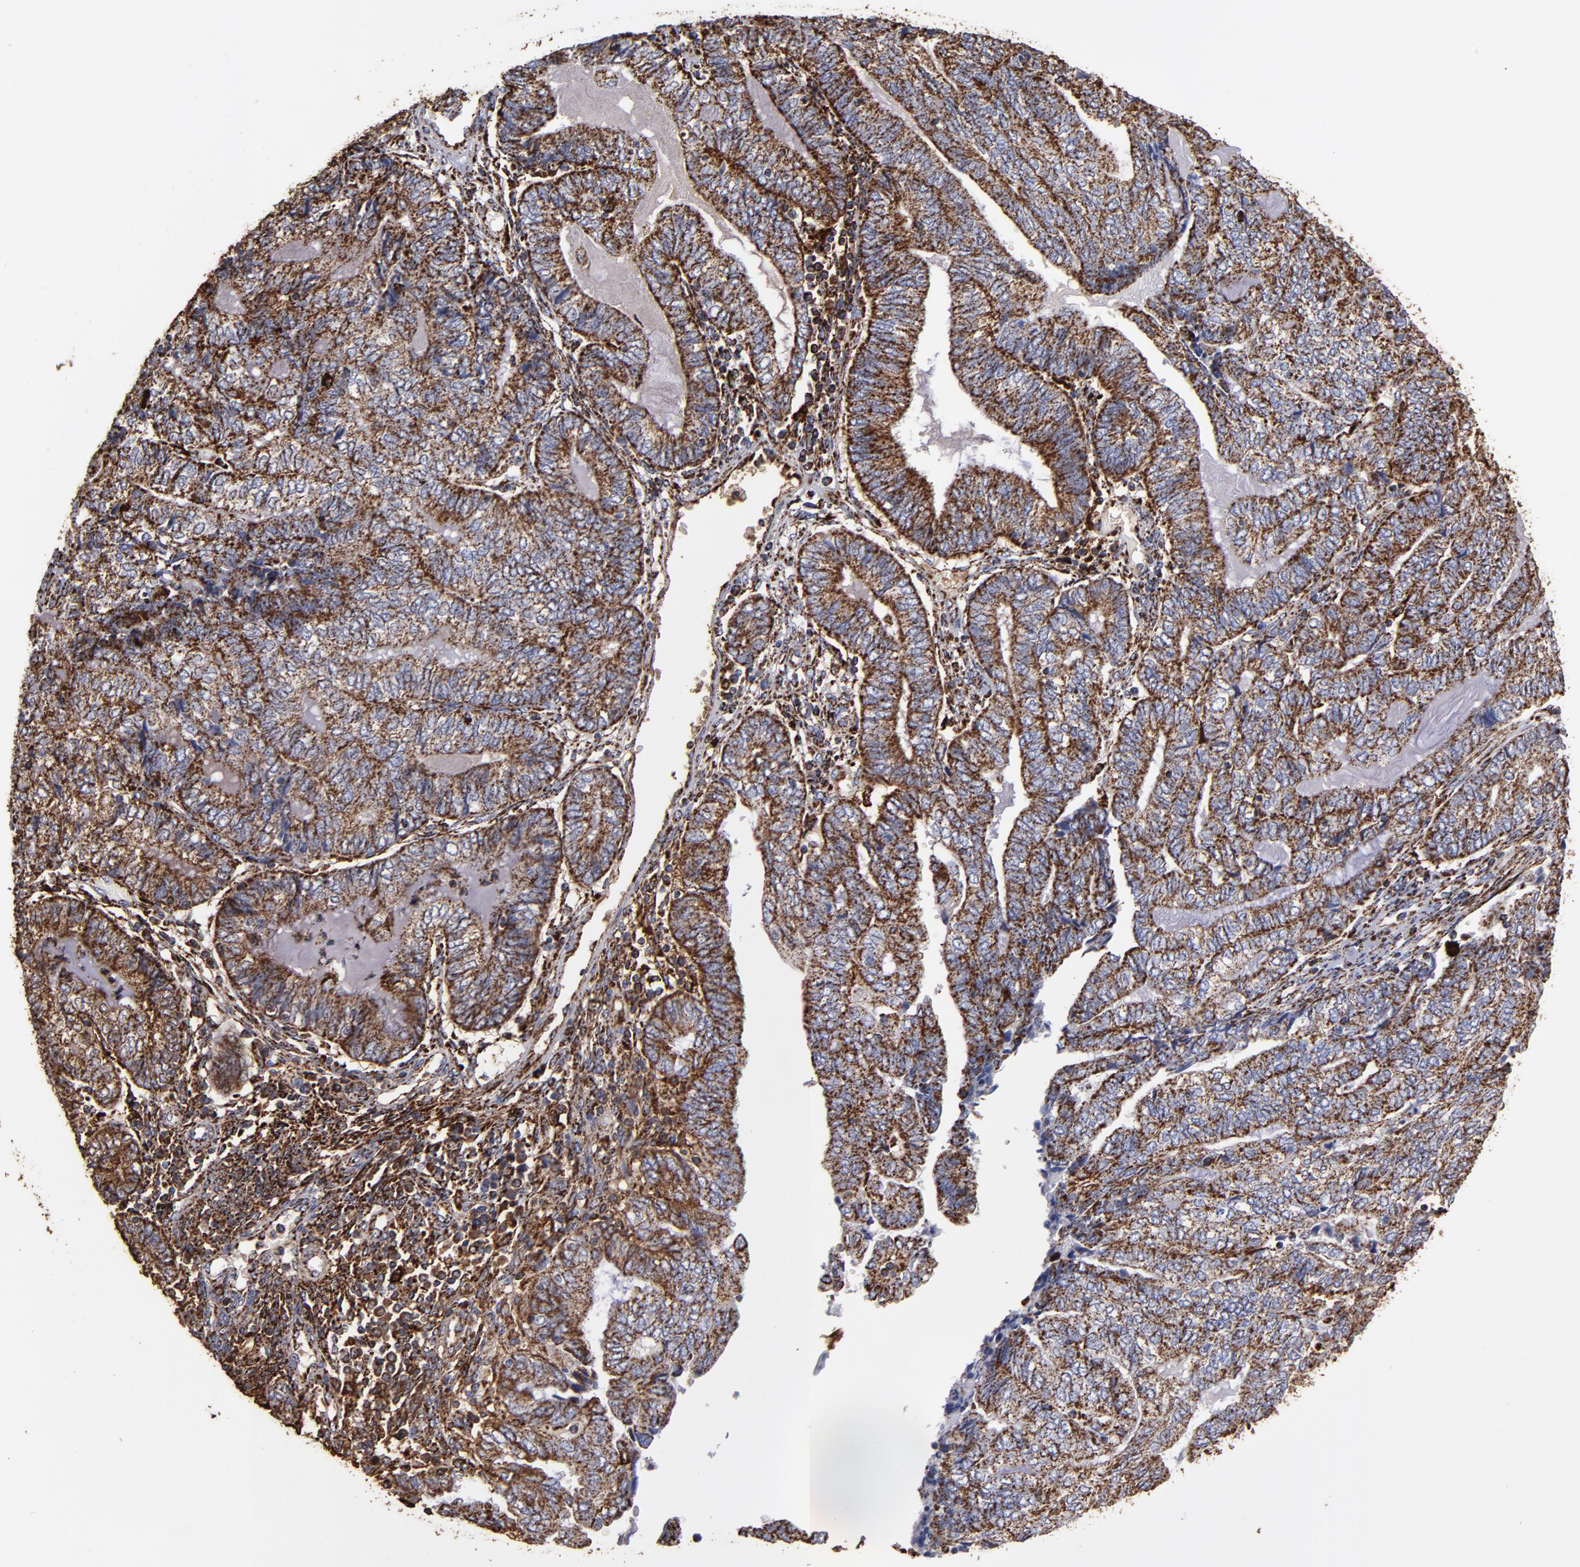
{"staining": {"intensity": "strong", "quantity": ">75%", "location": "cytoplasmic/membranous"}, "tissue": "endometrial cancer", "cell_type": "Tumor cells", "image_type": "cancer", "snomed": [{"axis": "morphology", "description": "Adenocarcinoma, NOS"}, {"axis": "topography", "description": "Uterus"}, {"axis": "topography", "description": "Endometrium"}], "caption": "This image exhibits immunohistochemistry (IHC) staining of endometrial cancer (adenocarcinoma), with high strong cytoplasmic/membranous staining in about >75% of tumor cells.", "gene": "SOD2", "patient": {"sex": "female", "age": 70}}